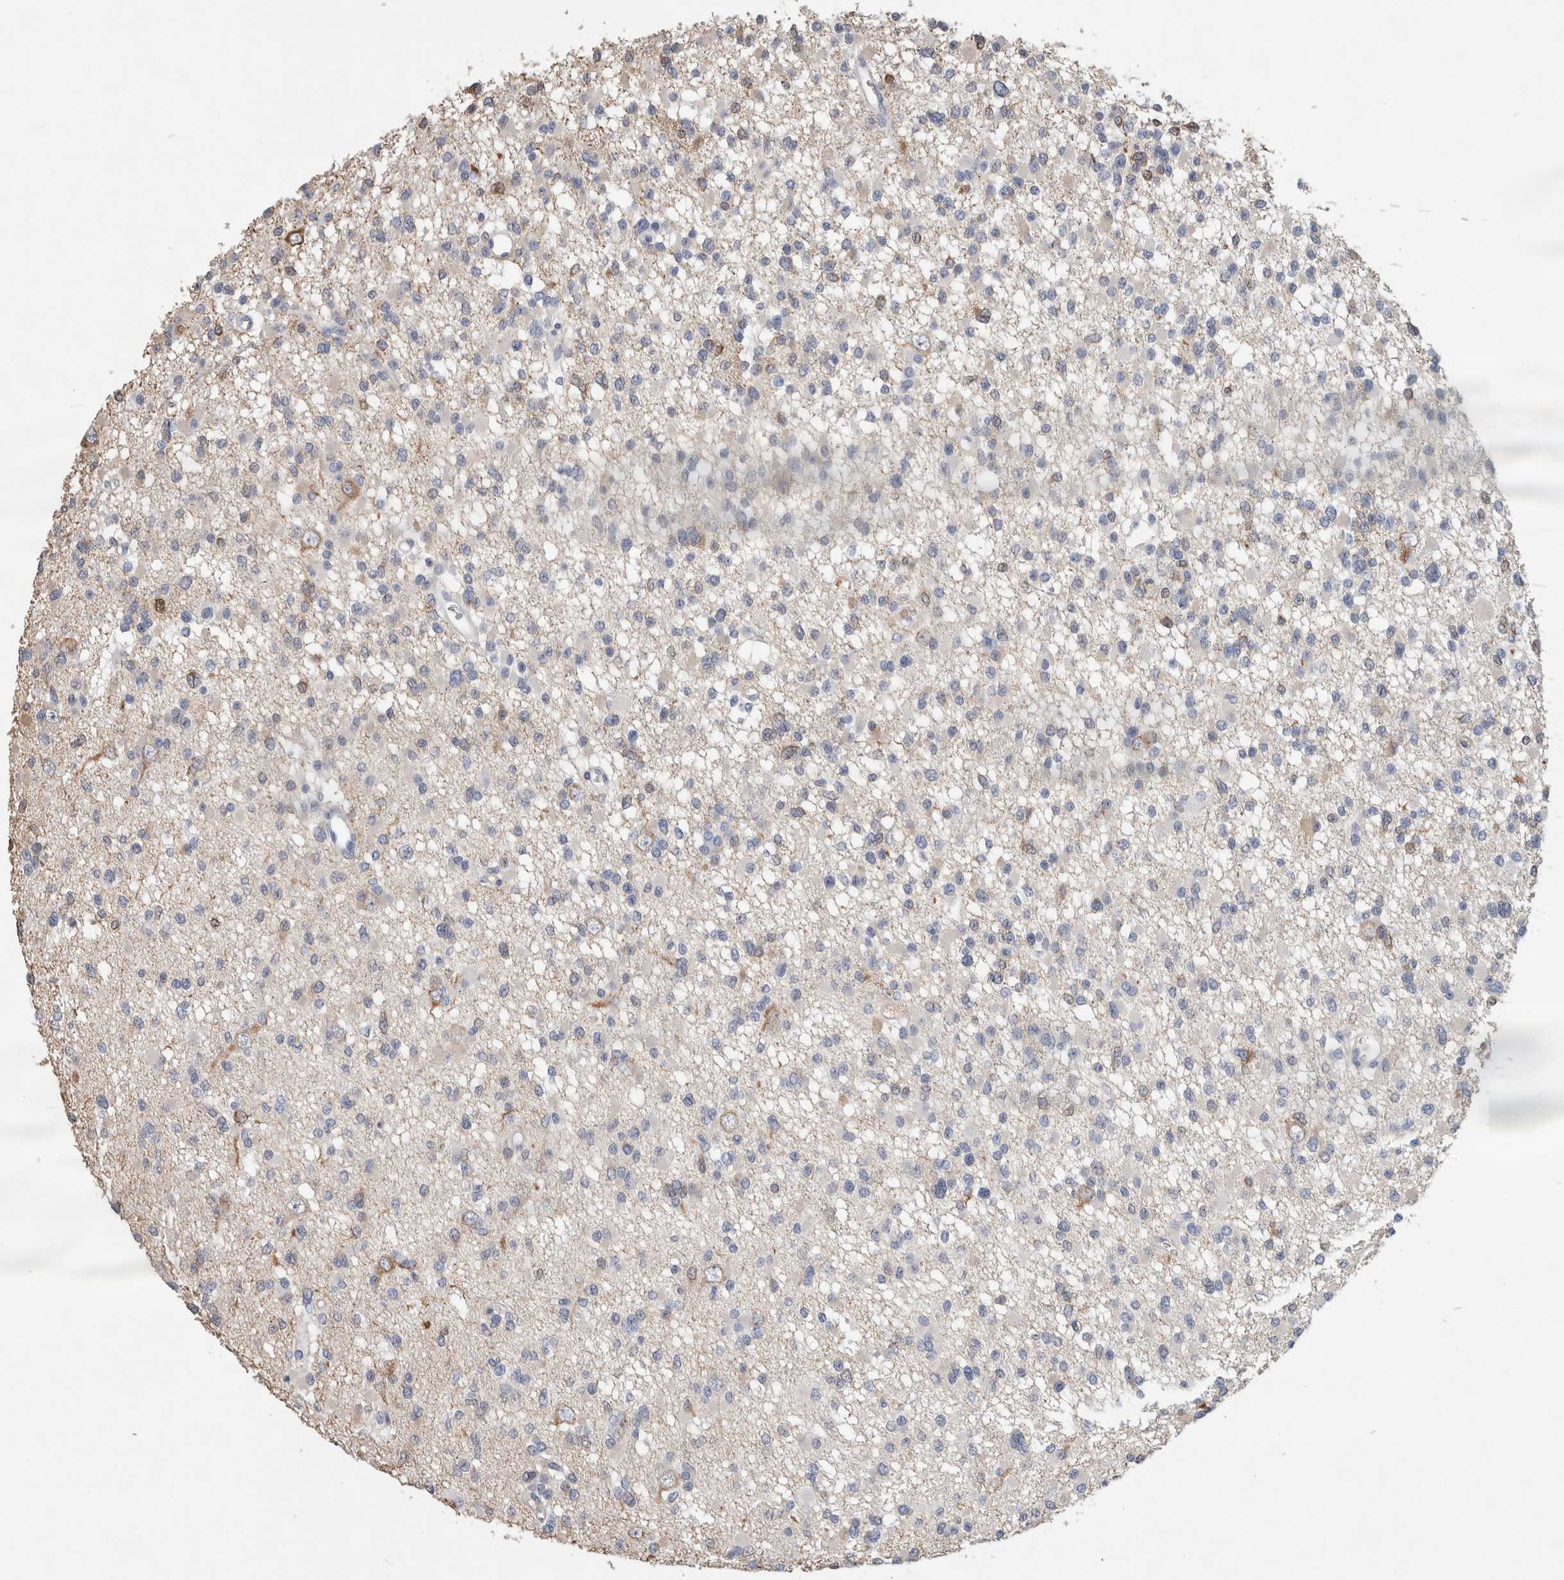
{"staining": {"intensity": "negative", "quantity": "none", "location": "none"}, "tissue": "glioma", "cell_type": "Tumor cells", "image_type": "cancer", "snomed": [{"axis": "morphology", "description": "Glioma, malignant, Low grade"}, {"axis": "topography", "description": "Brain"}], "caption": "This is an IHC micrograph of human malignant glioma (low-grade). There is no staining in tumor cells.", "gene": "FABP7", "patient": {"sex": "female", "age": 22}}